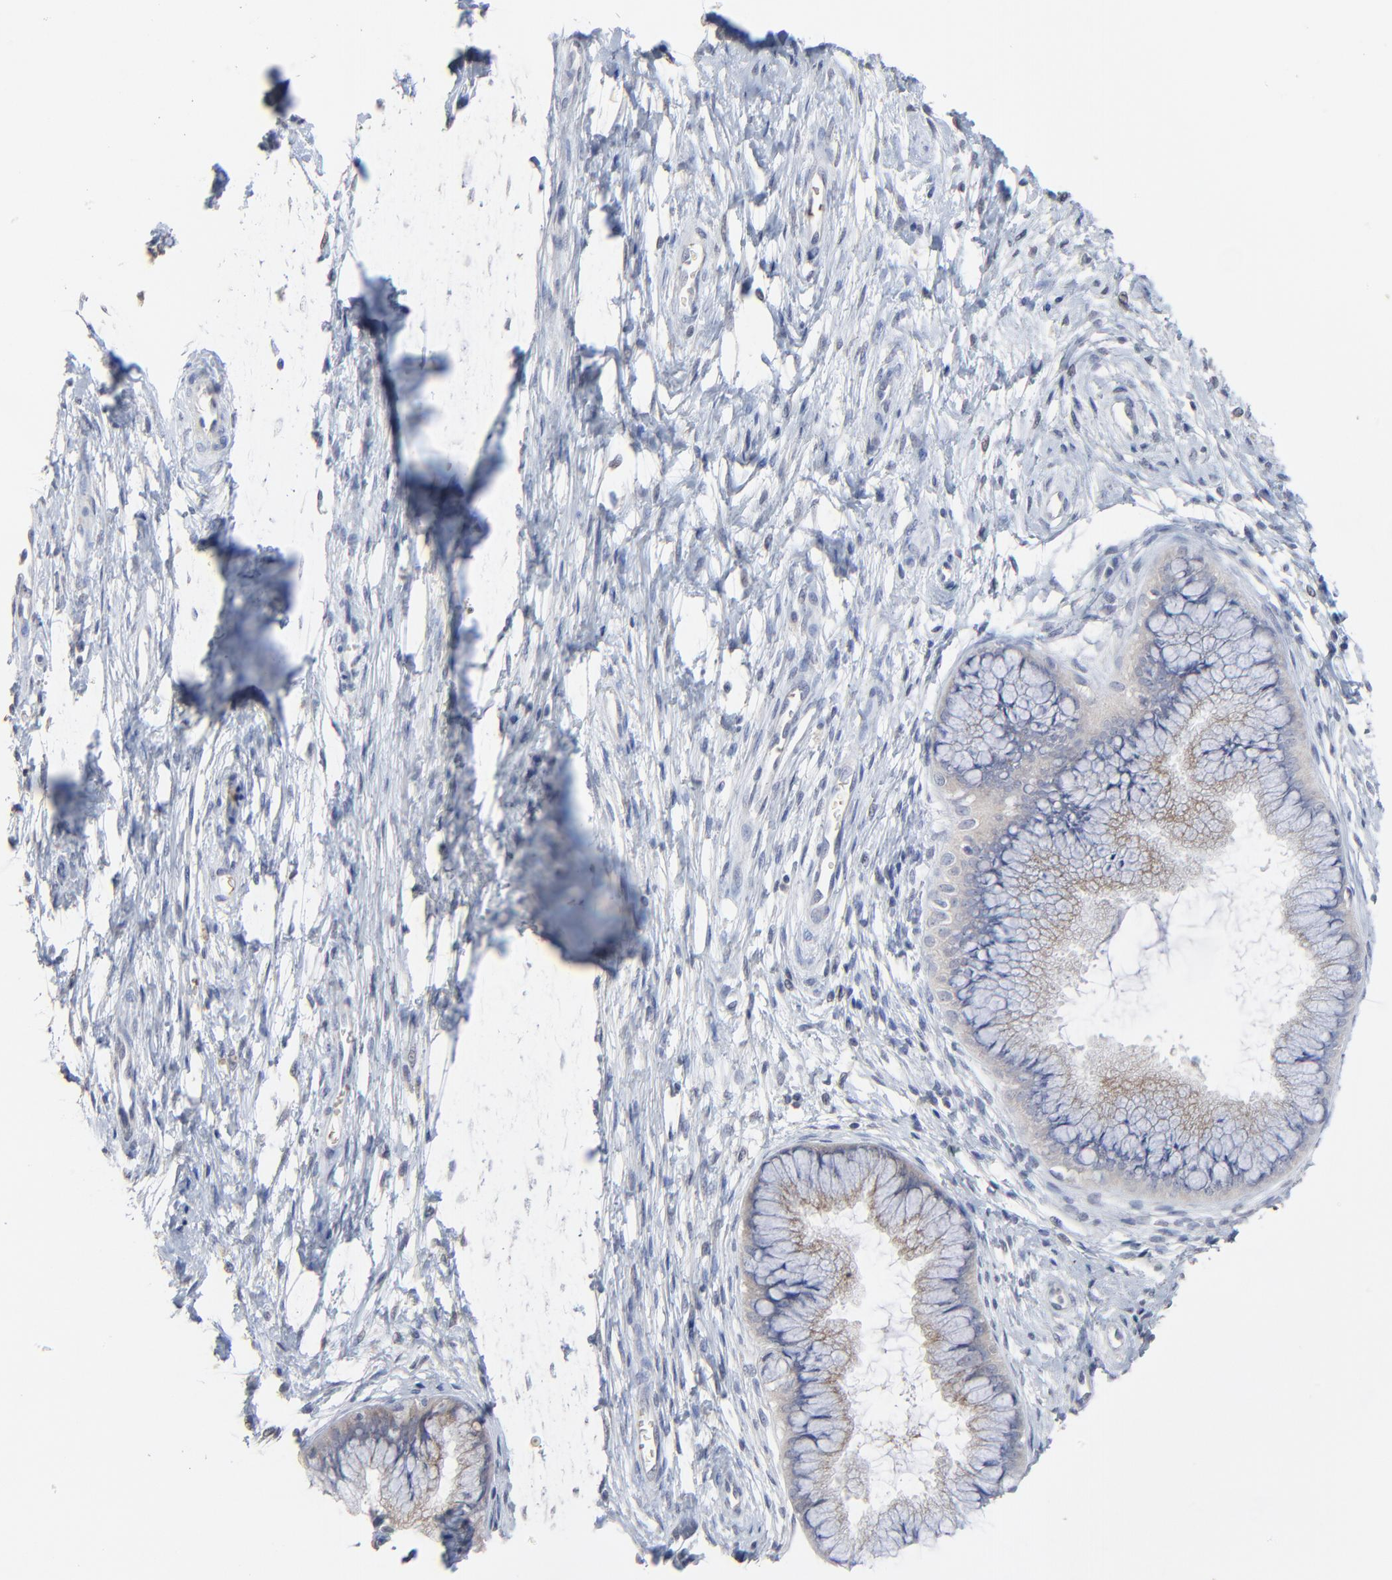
{"staining": {"intensity": "weak", "quantity": "25%-75%", "location": "cytoplasmic/membranous"}, "tissue": "cervix", "cell_type": "Glandular cells", "image_type": "normal", "snomed": [{"axis": "morphology", "description": "Normal tissue, NOS"}, {"axis": "topography", "description": "Cervix"}], "caption": "High-power microscopy captured an immunohistochemistry (IHC) photomicrograph of unremarkable cervix, revealing weak cytoplasmic/membranous positivity in approximately 25%-75% of glandular cells. The staining was performed using DAB (3,3'-diaminobenzidine), with brown indicating positive protein expression. Nuclei are stained blue with hematoxylin.", "gene": "FANCB", "patient": {"sex": "female", "age": 39}}